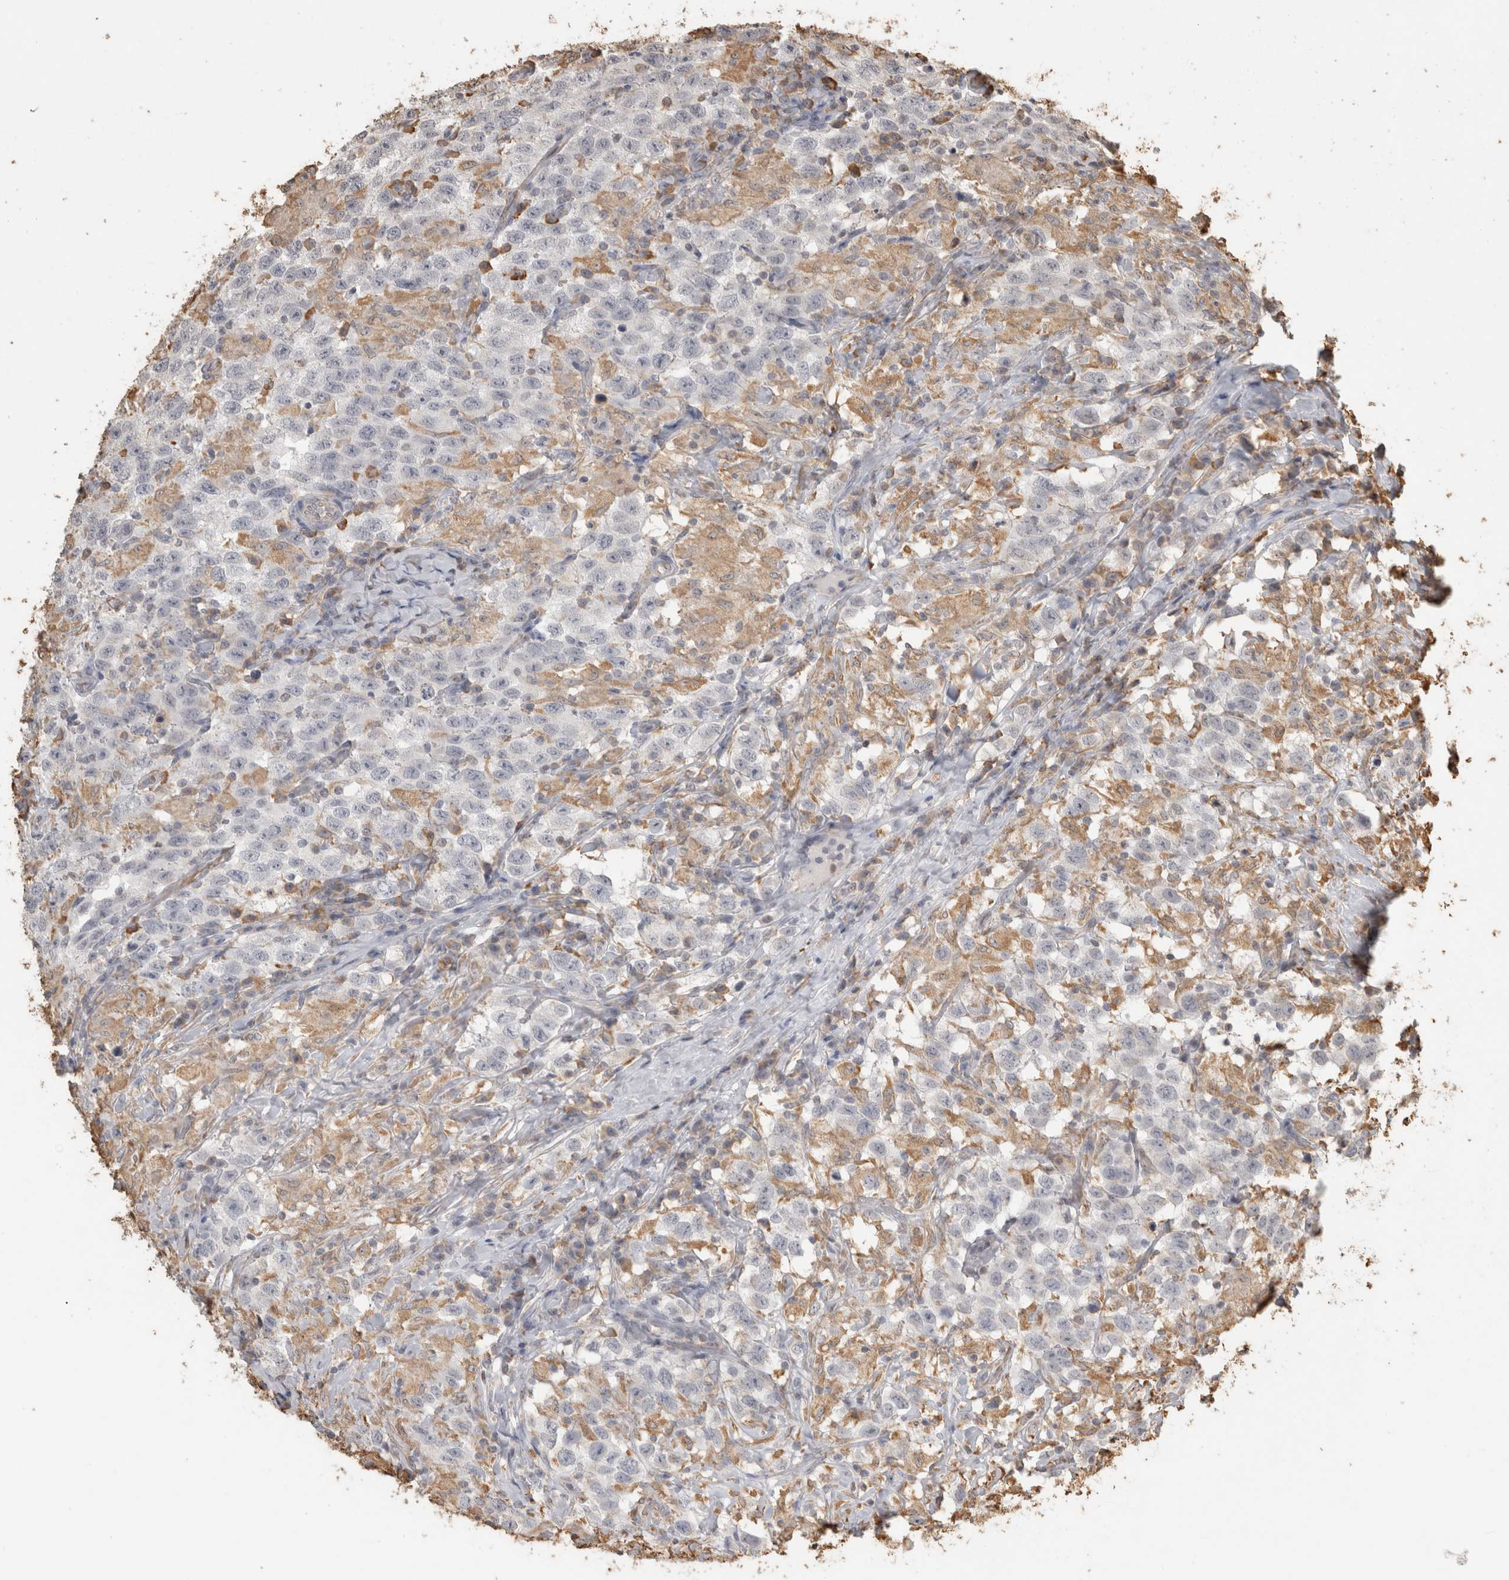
{"staining": {"intensity": "negative", "quantity": "none", "location": "none"}, "tissue": "testis cancer", "cell_type": "Tumor cells", "image_type": "cancer", "snomed": [{"axis": "morphology", "description": "Seminoma, NOS"}, {"axis": "topography", "description": "Testis"}], "caption": "Tumor cells are negative for protein expression in human testis cancer (seminoma).", "gene": "REPS2", "patient": {"sex": "male", "age": 41}}